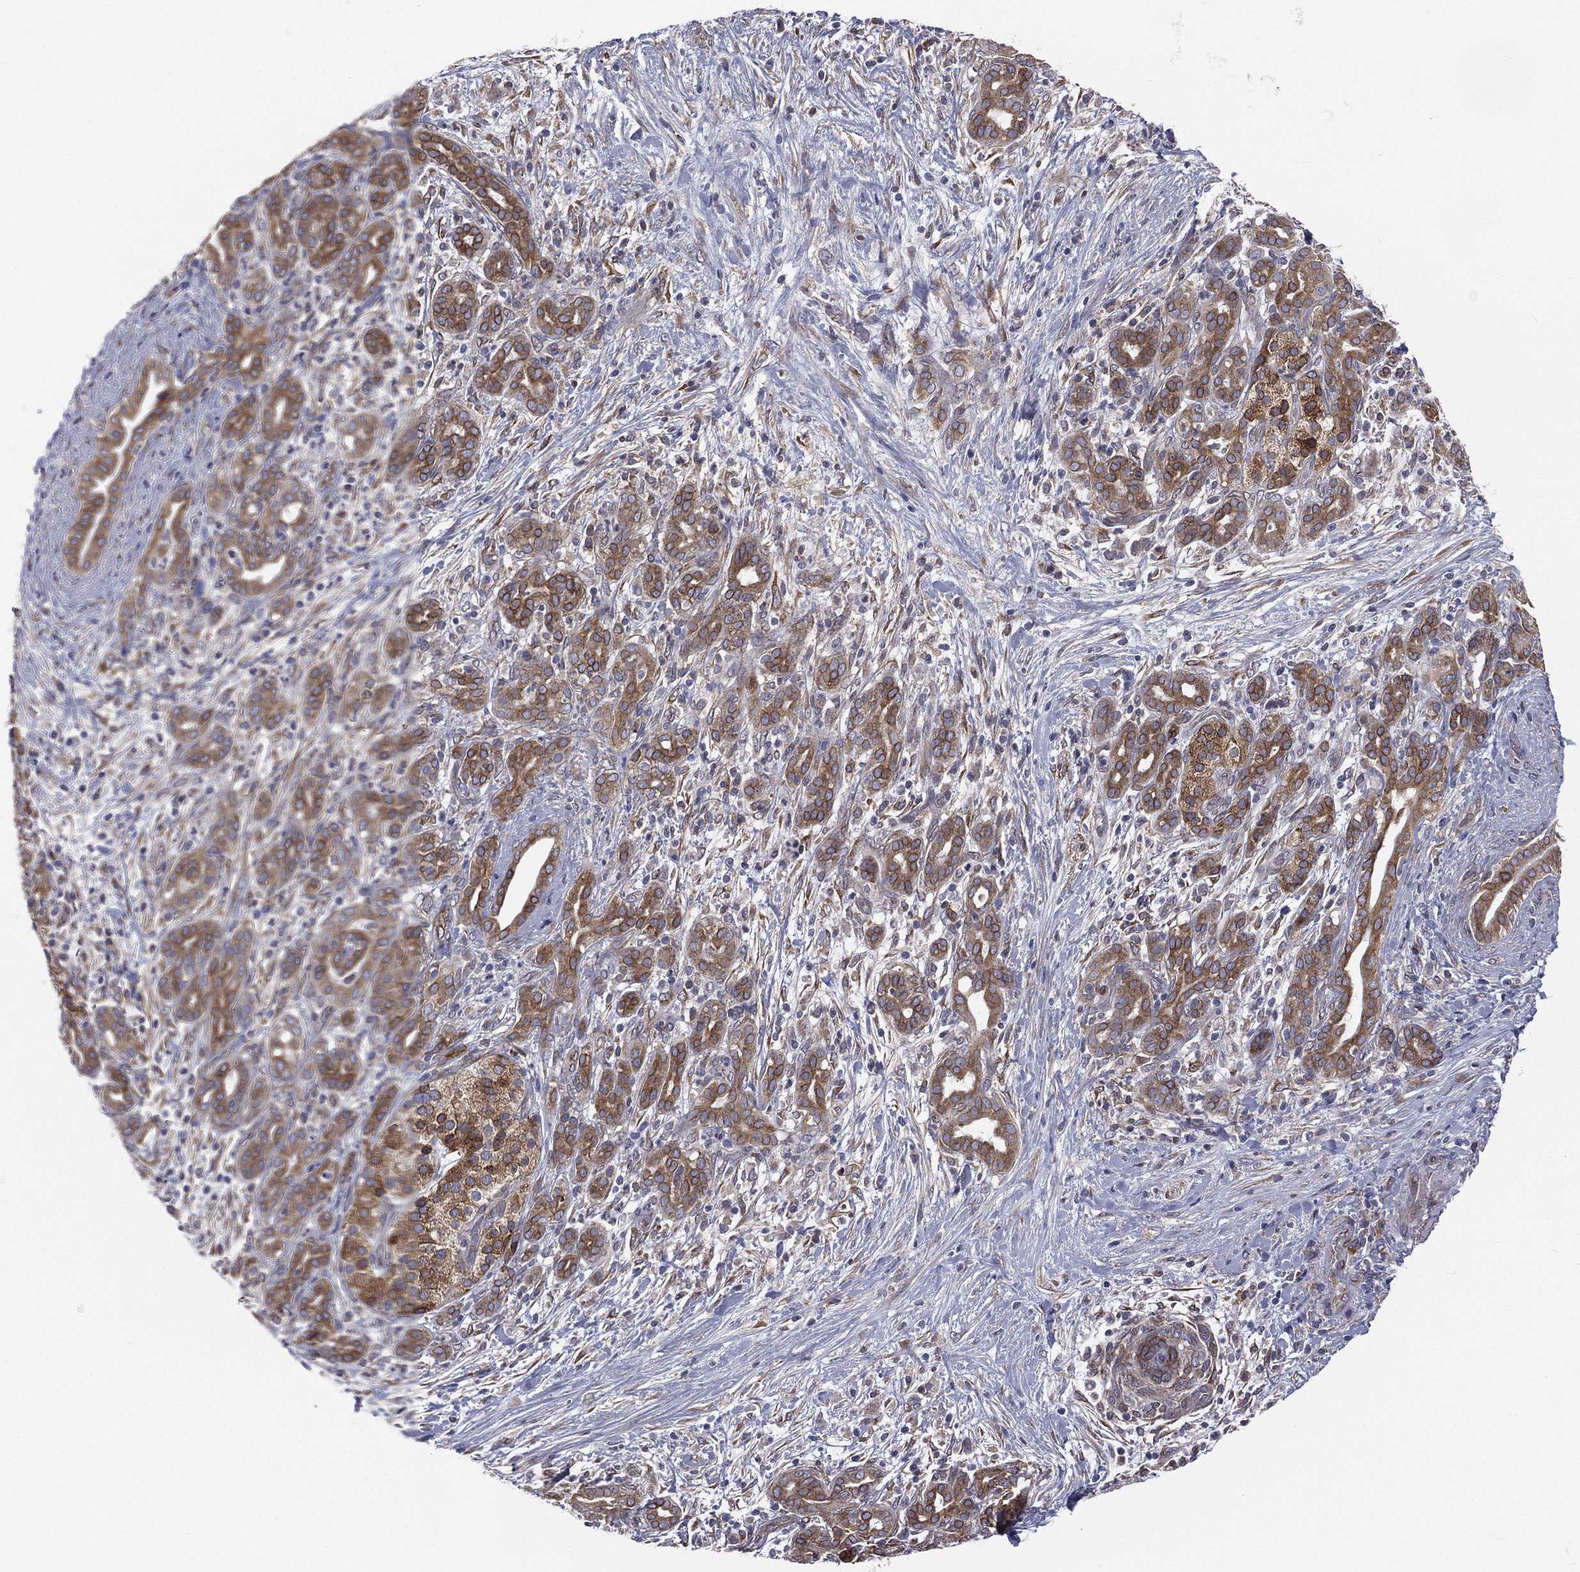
{"staining": {"intensity": "moderate", "quantity": ">75%", "location": "cytoplasmic/membranous"}, "tissue": "pancreatic cancer", "cell_type": "Tumor cells", "image_type": "cancer", "snomed": [{"axis": "morphology", "description": "Adenocarcinoma, NOS"}, {"axis": "topography", "description": "Pancreas"}], "caption": "An image showing moderate cytoplasmic/membranous positivity in about >75% of tumor cells in adenocarcinoma (pancreatic), as visualized by brown immunohistochemical staining.", "gene": "PGRMC1", "patient": {"sex": "male", "age": 44}}